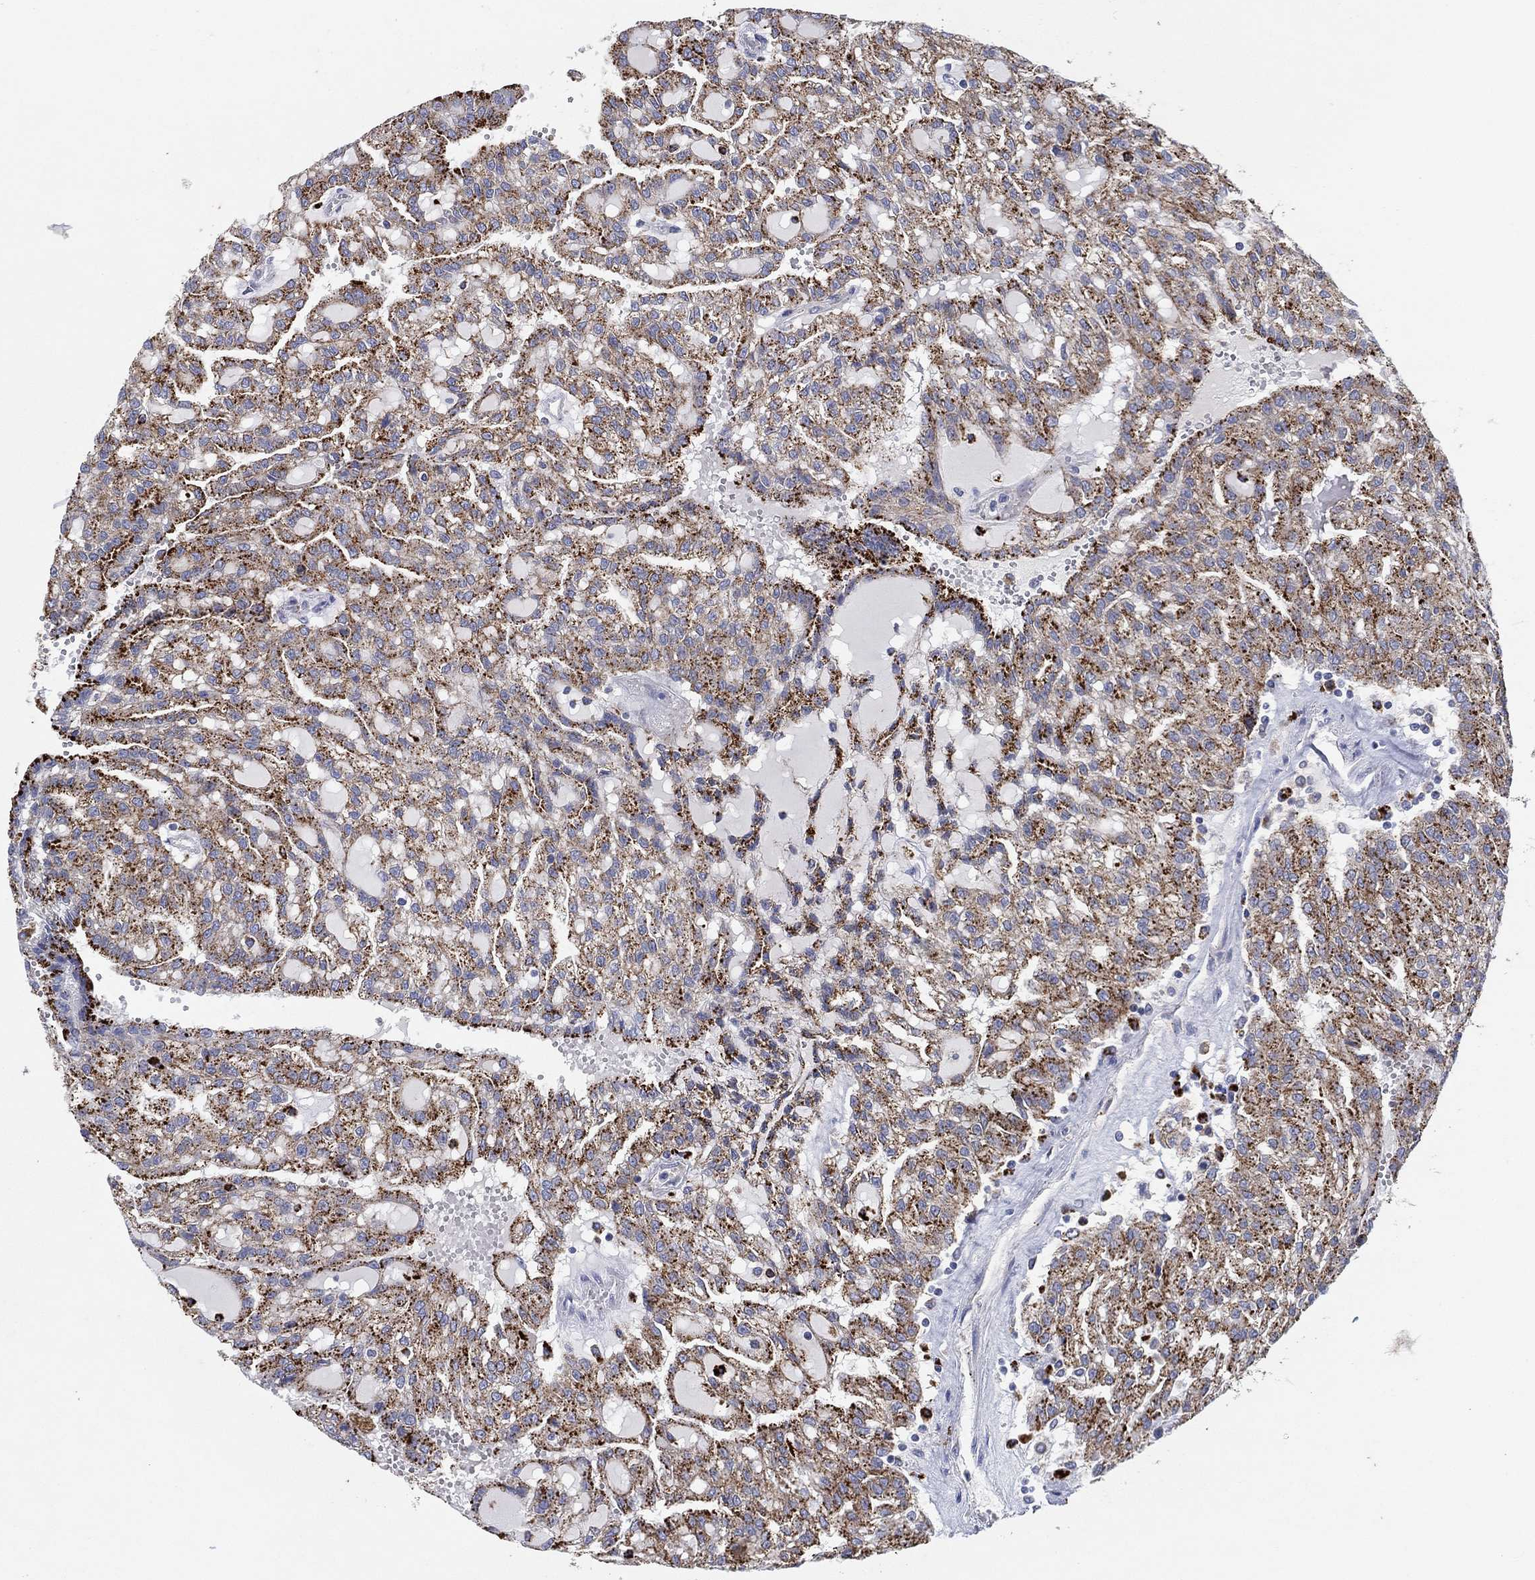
{"staining": {"intensity": "strong", "quantity": "25%-75%", "location": "cytoplasmic/membranous"}, "tissue": "renal cancer", "cell_type": "Tumor cells", "image_type": "cancer", "snomed": [{"axis": "morphology", "description": "Adenocarcinoma, NOS"}, {"axis": "topography", "description": "Kidney"}], "caption": "Renal cancer (adenocarcinoma) tissue exhibits strong cytoplasmic/membranous positivity in about 25%-75% of tumor cells", "gene": "GALNS", "patient": {"sex": "male", "age": 63}}